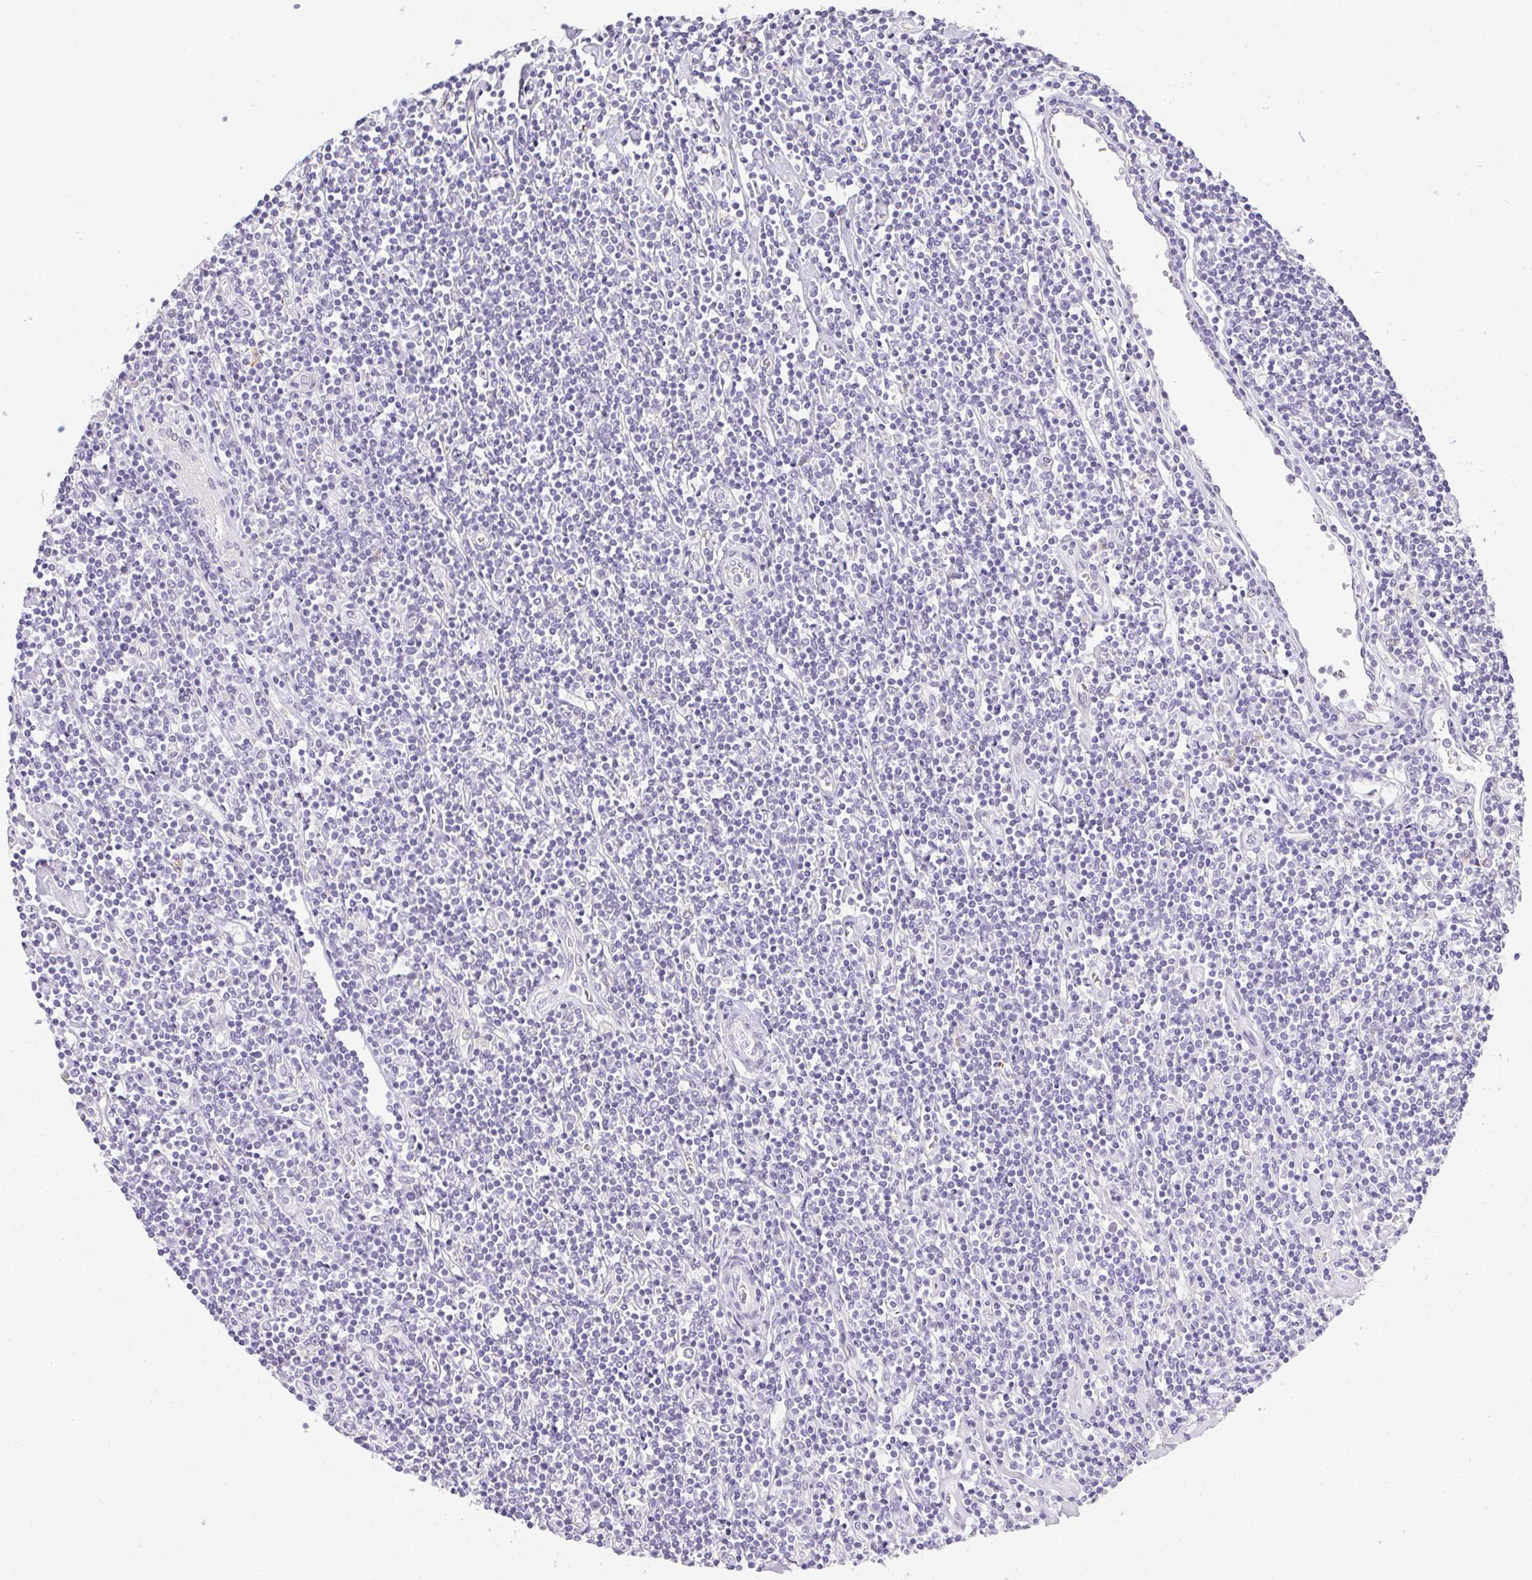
{"staining": {"intensity": "negative", "quantity": "none", "location": "none"}, "tissue": "lymphoma", "cell_type": "Tumor cells", "image_type": "cancer", "snomed": [{"axis": "morphology", "description": "Hodgkin's disease, NOS"}, {"axis": "topography", "description": "Lymph node"}], "caption": "IHC histopathology image of human Hodgkin's disease stained for a protein (brown), which demonstrates no positivity in tumor cells. (Immunohistochemistry (ihc), brightfield microscopy, high magnification).", "gene": "MORC1", "patient": {"sex": "male", "age": 40}}